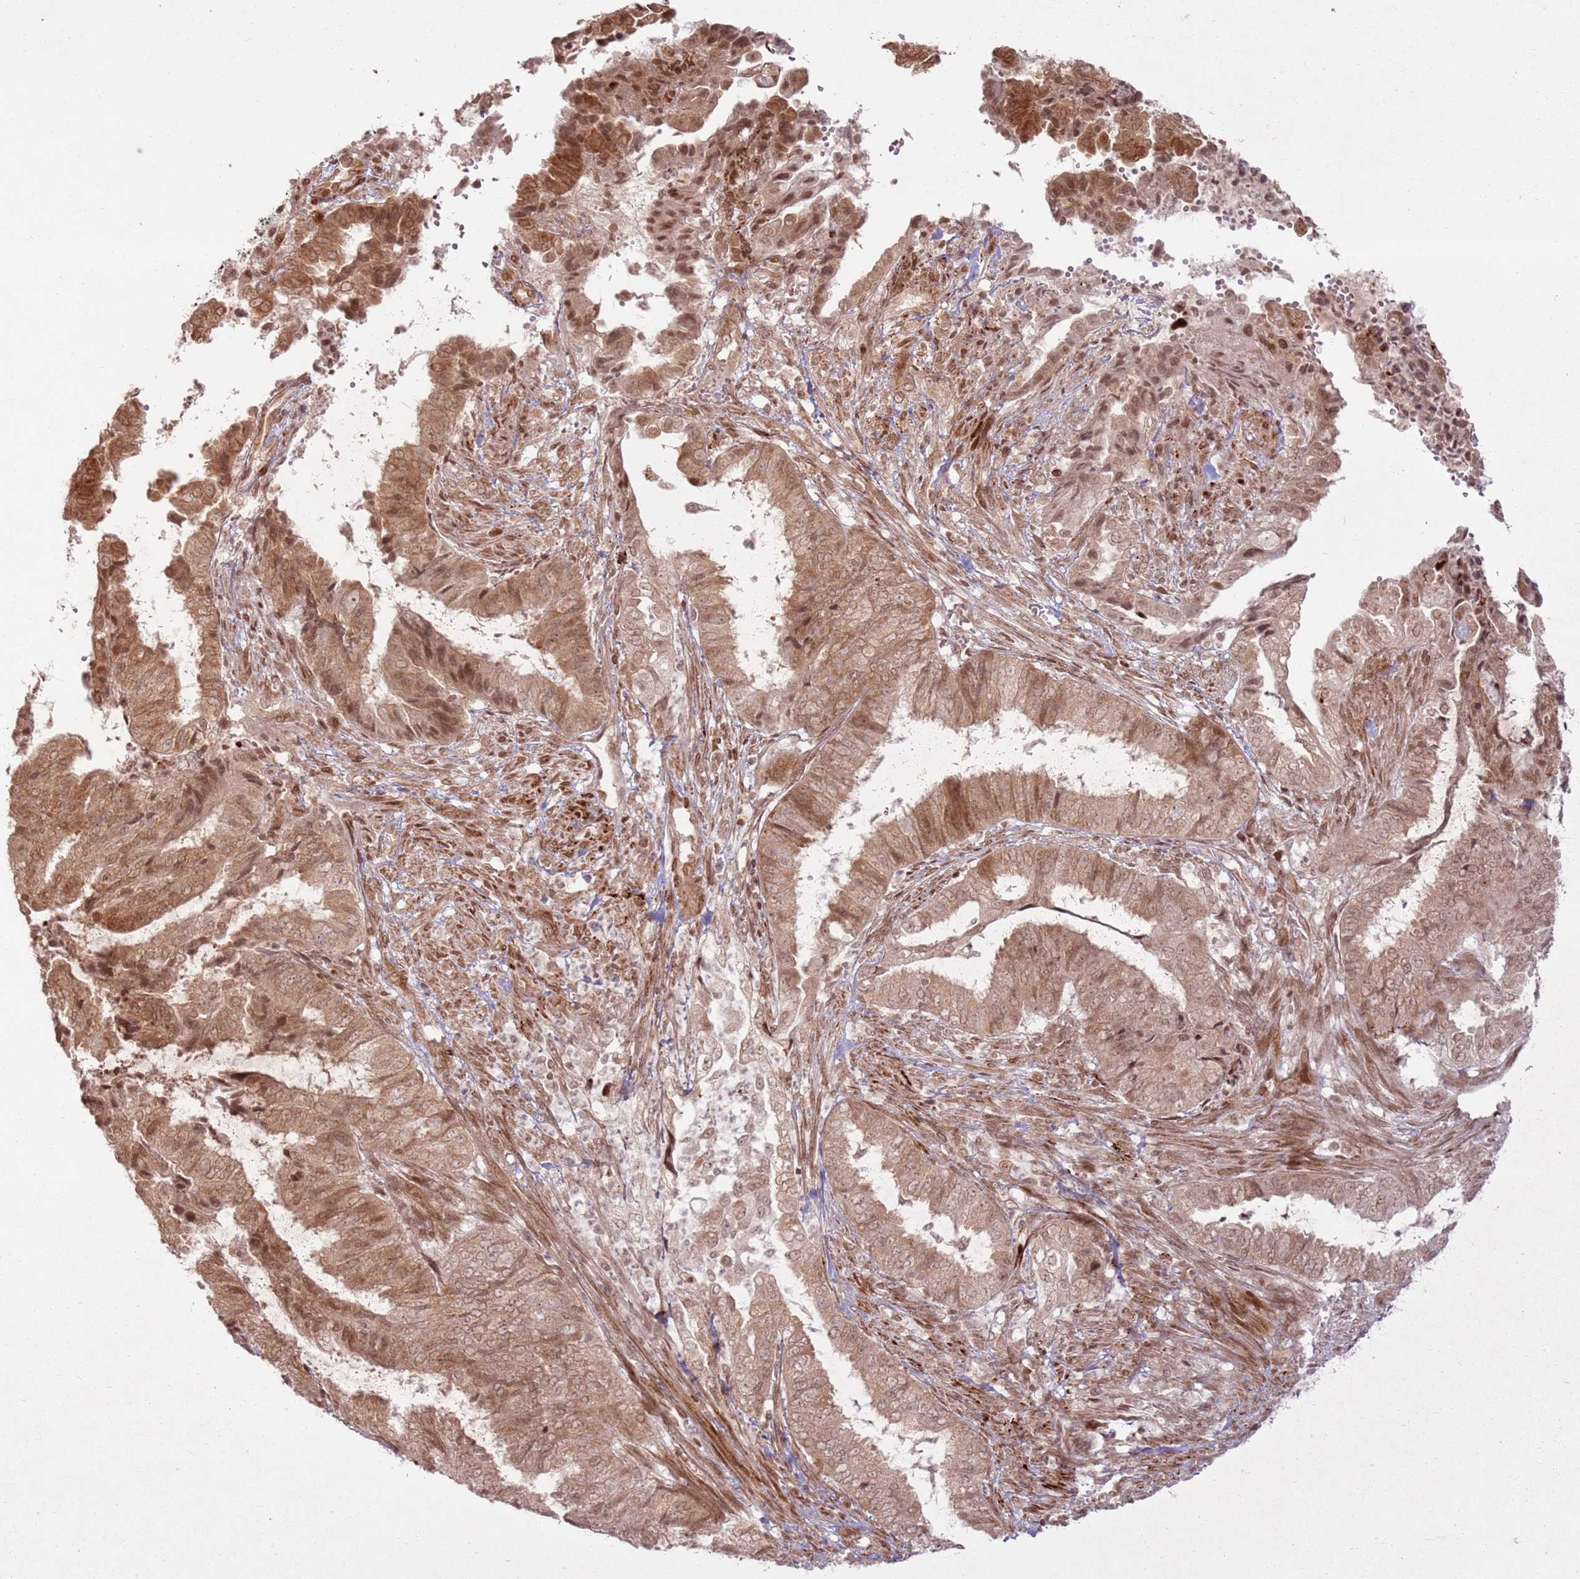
{"staining": {"intensity": "moderate", "quantity": ">75%", "location": "cytoplasmic/membranous,nuclear"}, "tissue": "endometrial cancer", "cell_type": "Tumor cells", "image_type": "cancer", "snomed": [{"axis": "morphology", "description": "Adenocarcinoma, NOS"}, {"axis": "topography", "description": "Endometrium"}], "caption": "Brown immunohistochemical staining in human endometrial adenocarcinoma displays moderate cytoplasmic/membranous and nuclear expression in about >75% of tumor cells.", "gene": "KLHL36", "patient": {"sex": "female", "age": 51}}